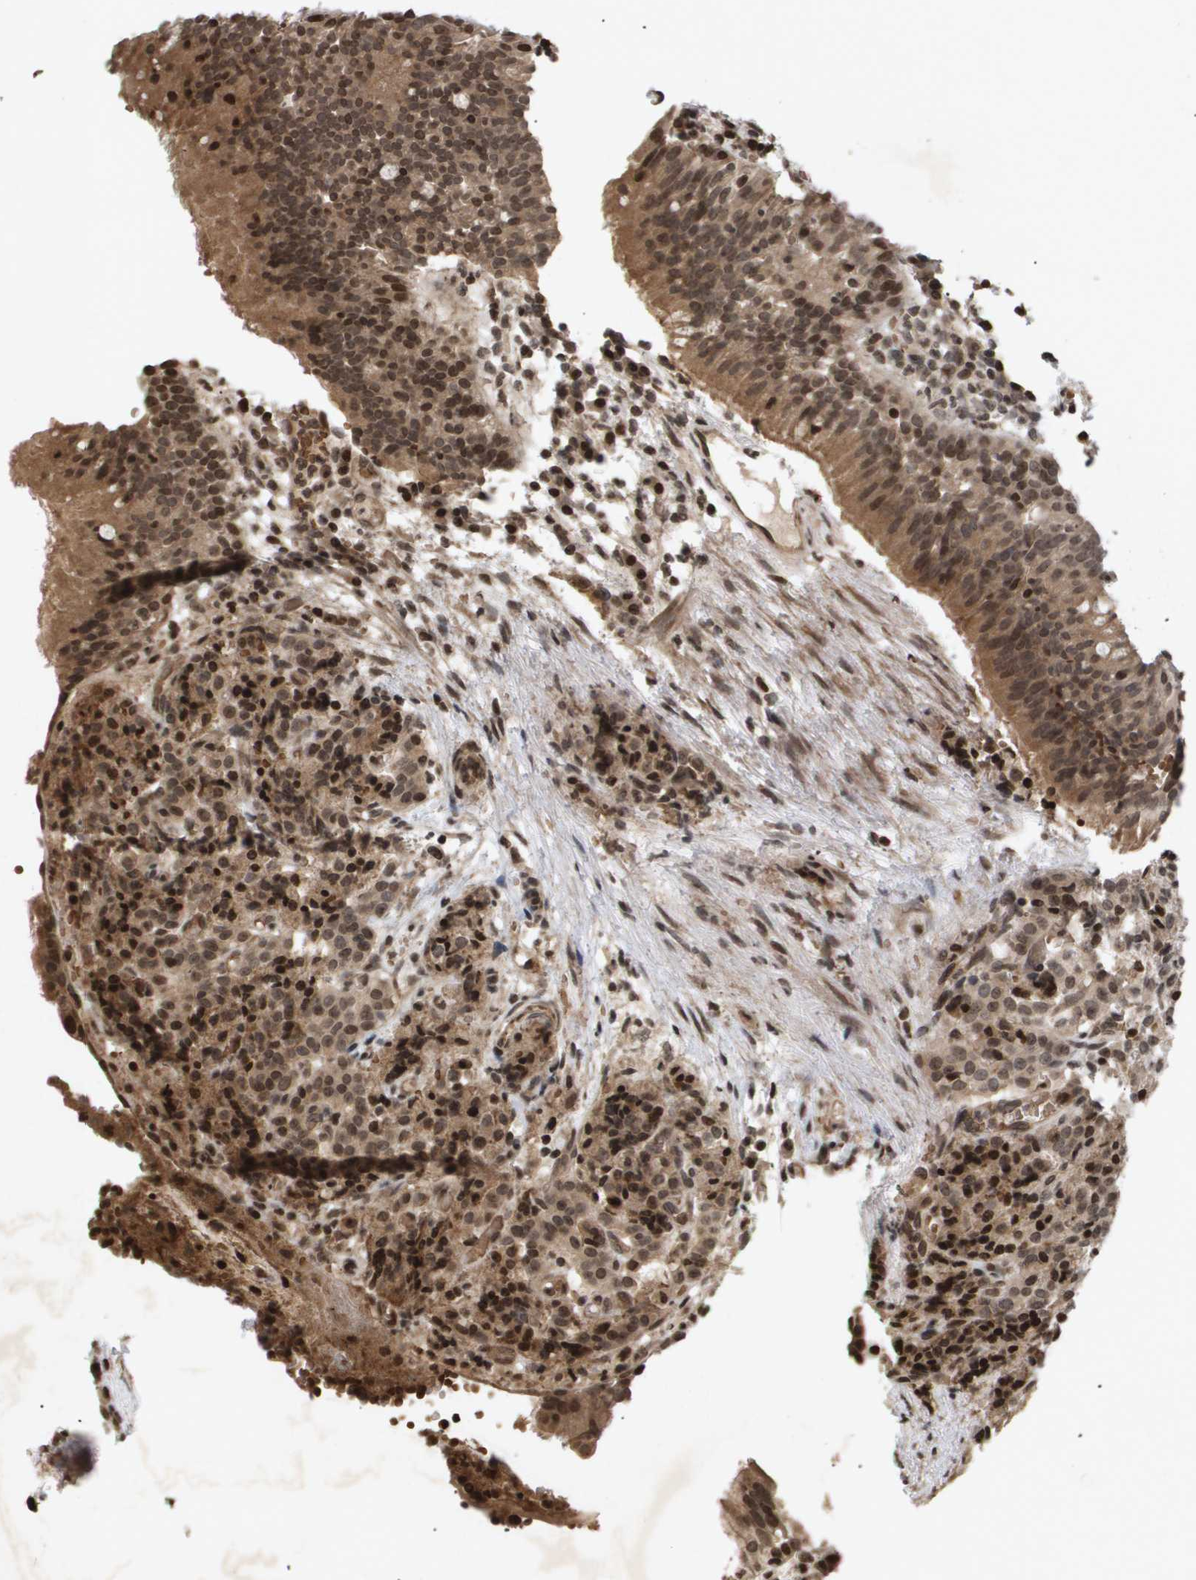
{"staining": {"intensity": "moderate", "quantity": ">75%", "location": "cytoplasmic/membranous,nuclear"}, "tissue": "carcinoid", "cell_type": "Tumor cells", "image_type": "cancer", "snomed": [{"axis": "morphology", "description": "Carcinoid, malignant, NOS"}, {"axis": "topography", "description": "Lung"}], "caption": "A brown stain highlights moderate cytoplasmic/membranous and nuclear expression of a protein in human carcinoid tumor cells.", "gene": "HSPA6", "patient": {"sex": "male", "age": 30}}